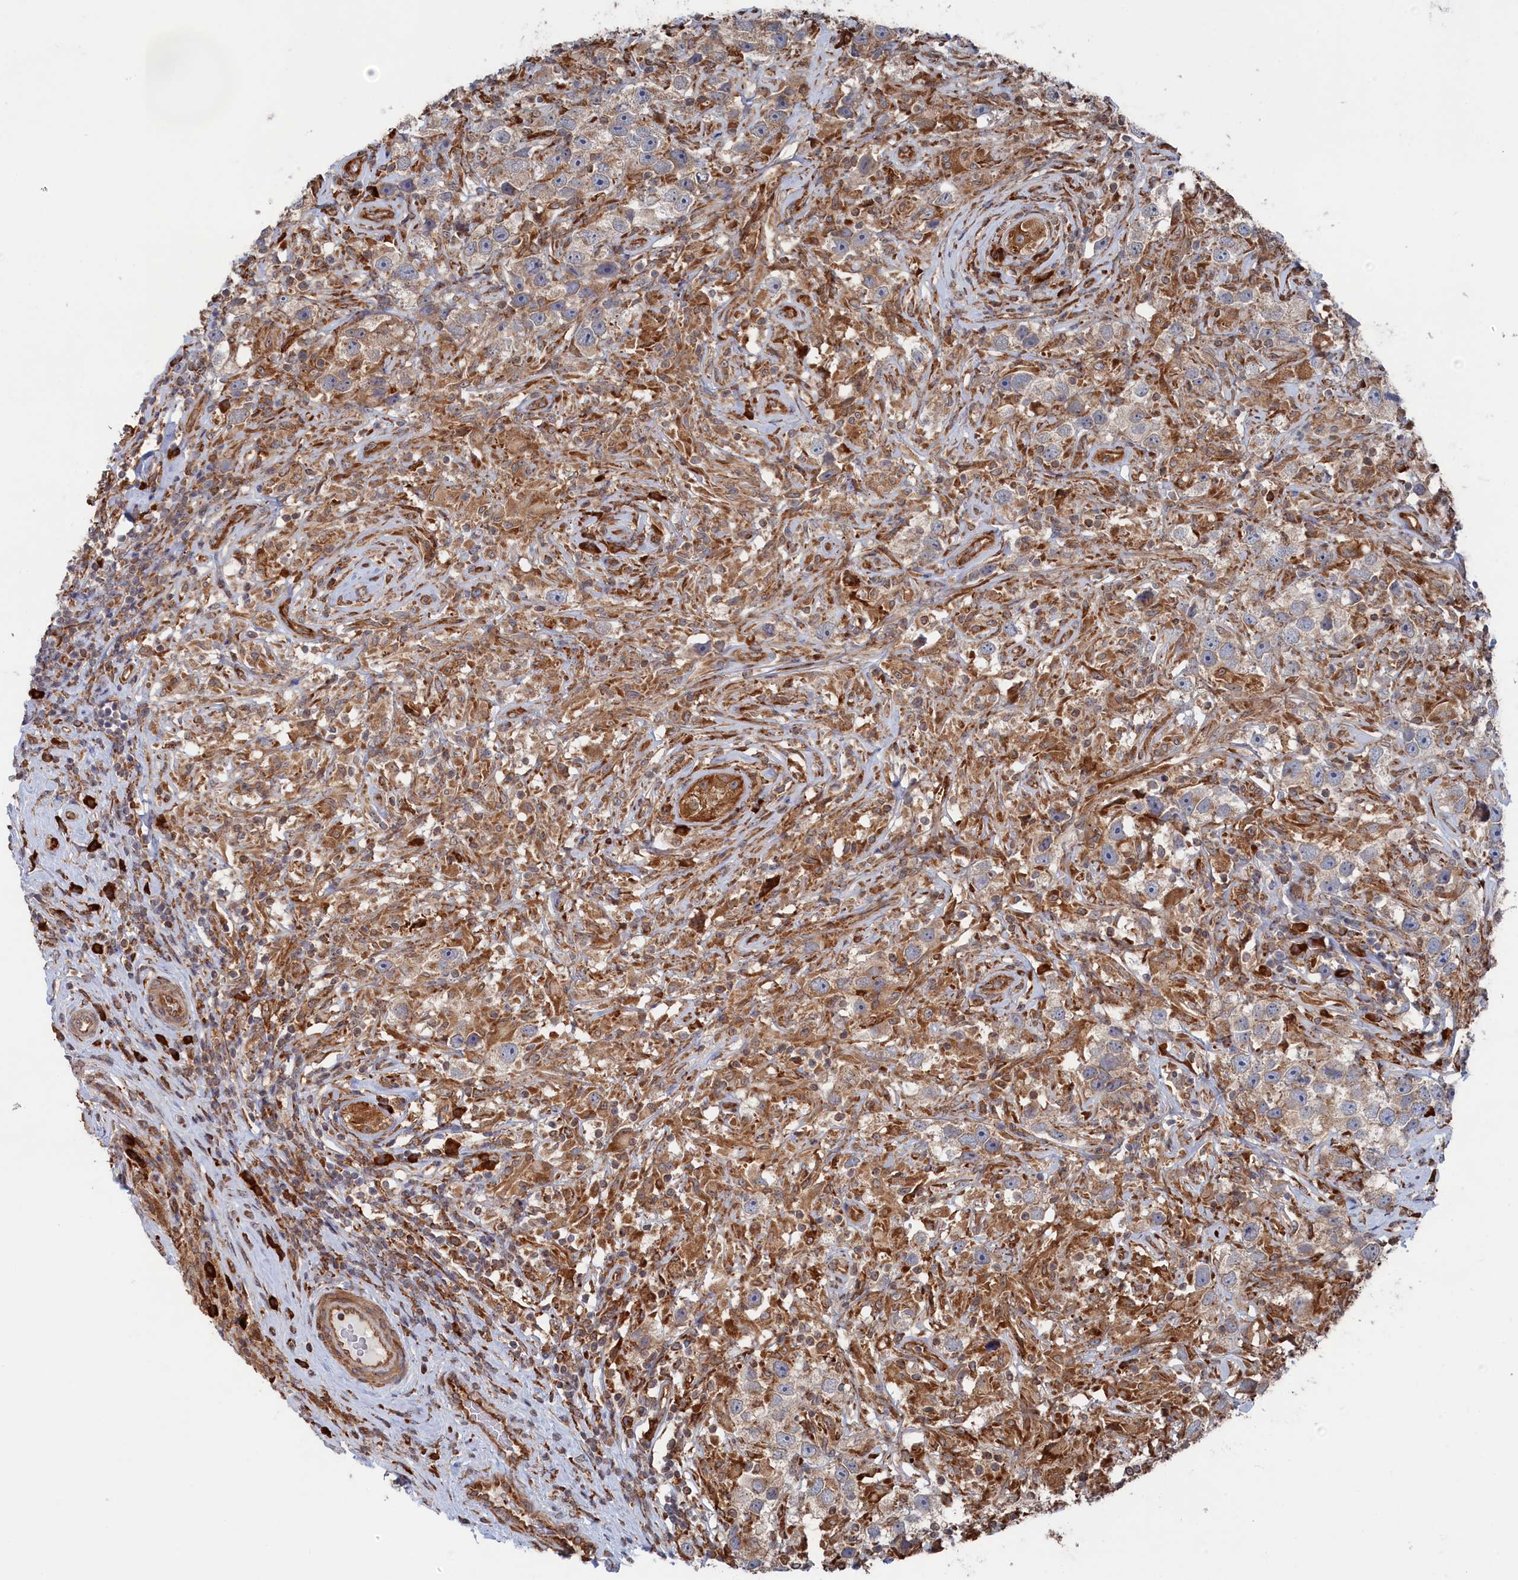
{"staining": {"intensity": "weak", "quantity": "25%-75%", "location": "cytoplasmic/membranous"}, "tissue": "testis cancer", "cell_type": "Tumor cells", "image_type": "cancer", "snomed": [{"axis": "morphology", "description": "Seminoma, NOS"}, {"axis": "topography", "description": "Testis"}], "caption": "The micrograph shows immunohistochemical staining of testis seminoma. There is weak cytoplasmic/membranous positivity is present in approximately 25%-75% of tumor cells.", "gene": "BPIFB6", "patient": {"sex": "male", "age": 49}}